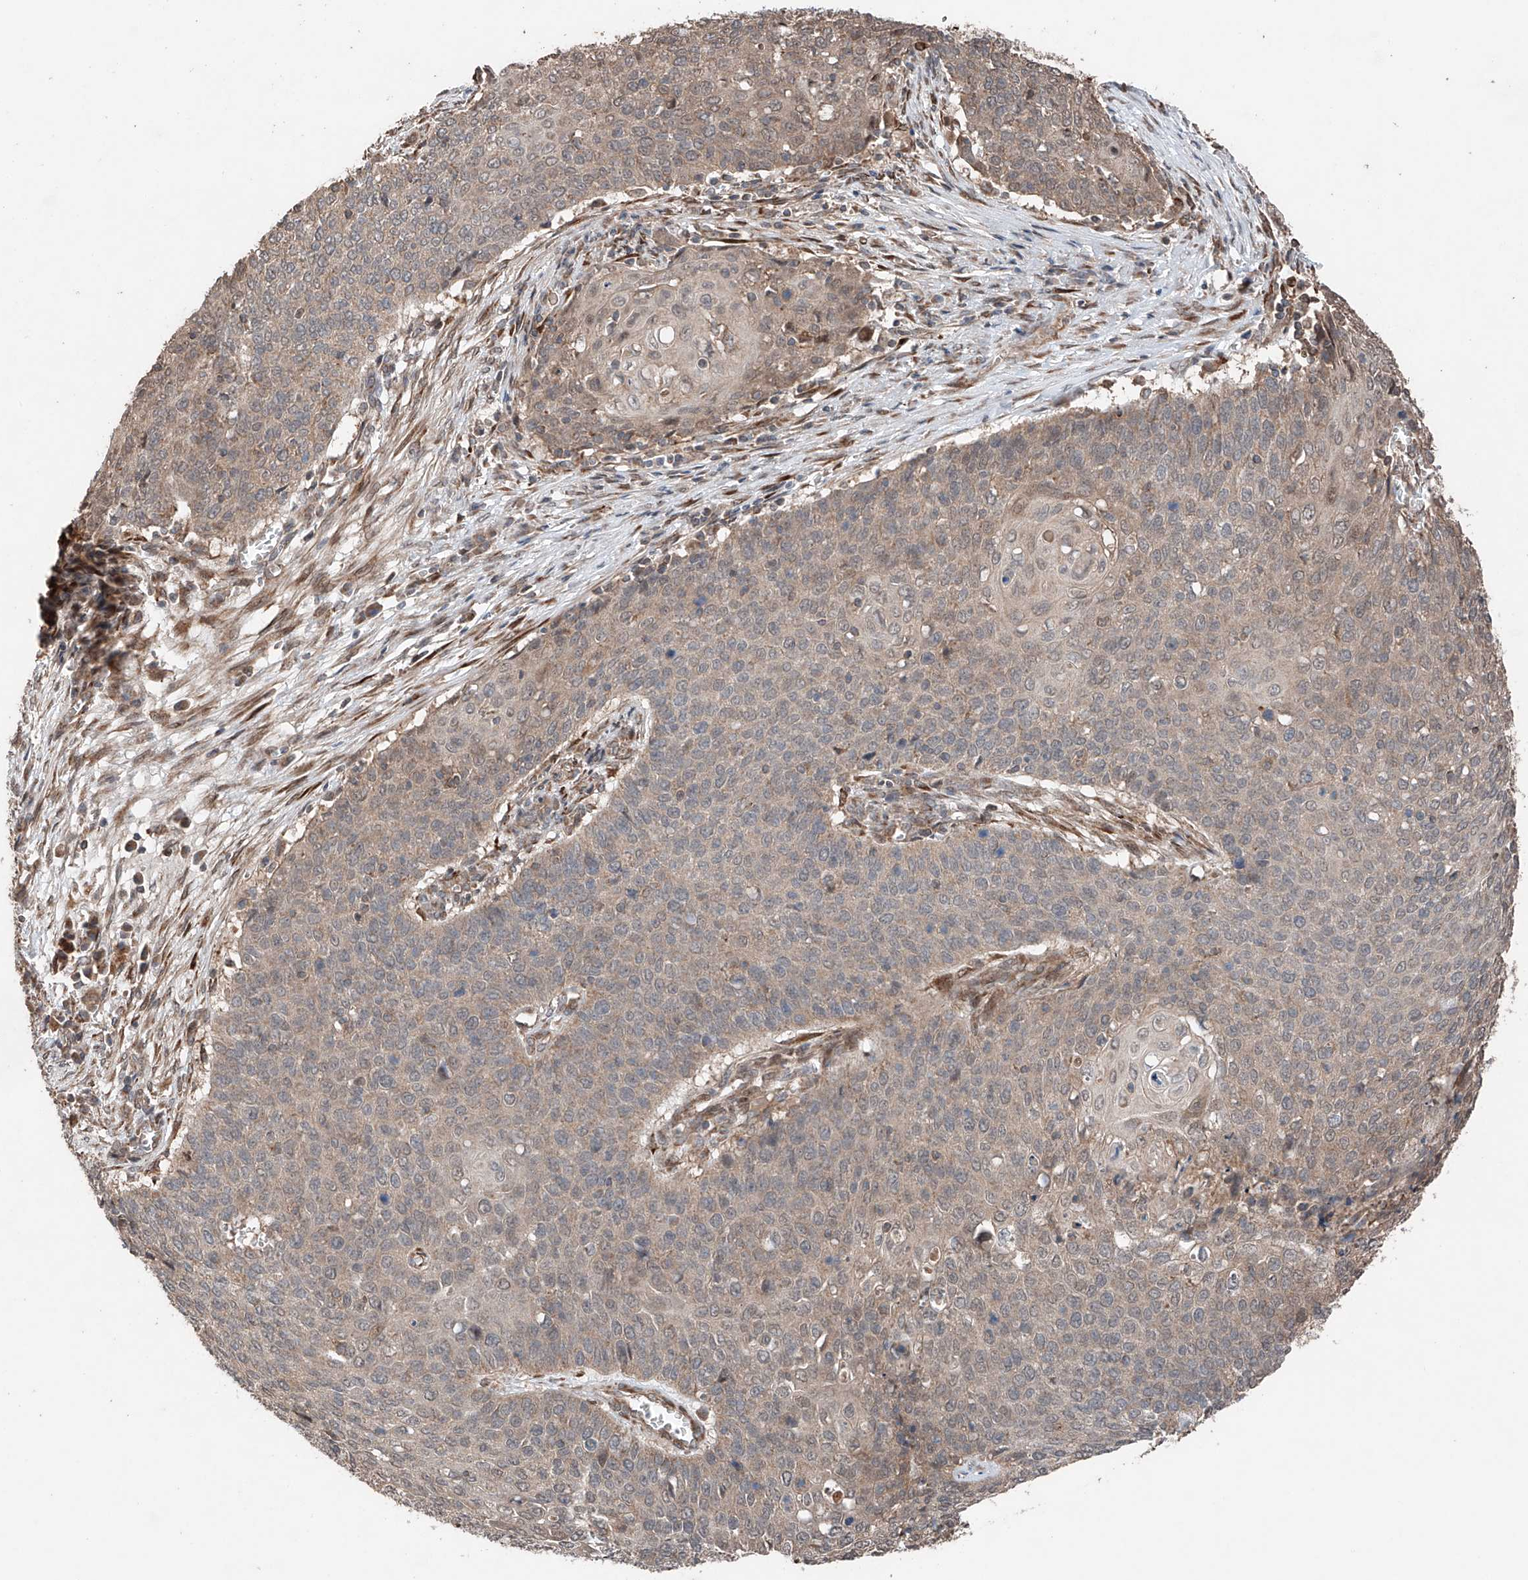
{"staining": {"intensity": "weak", "quantity": ">75%", "location": "cytoplasmic/membranous"}, "tissue": "cervical cancer", "cell_type": "Tumor cells", "image_type": "cancer", "snomed": [{"axis": "morphology", "description": "Squamous cell carcinoma, NOS"}, {"axis": "topography", "description": "Cervix"}], "caption": "An image of cervical squamous cell carcinoma stained for a protein displays weak cytoplasmic/membranous brown staining in tumor cells. (Brightfield microscopy of DAB IHC at high magnification).", "gene": "AP4B1", "patient": {"sex": "female", "age": 39}}